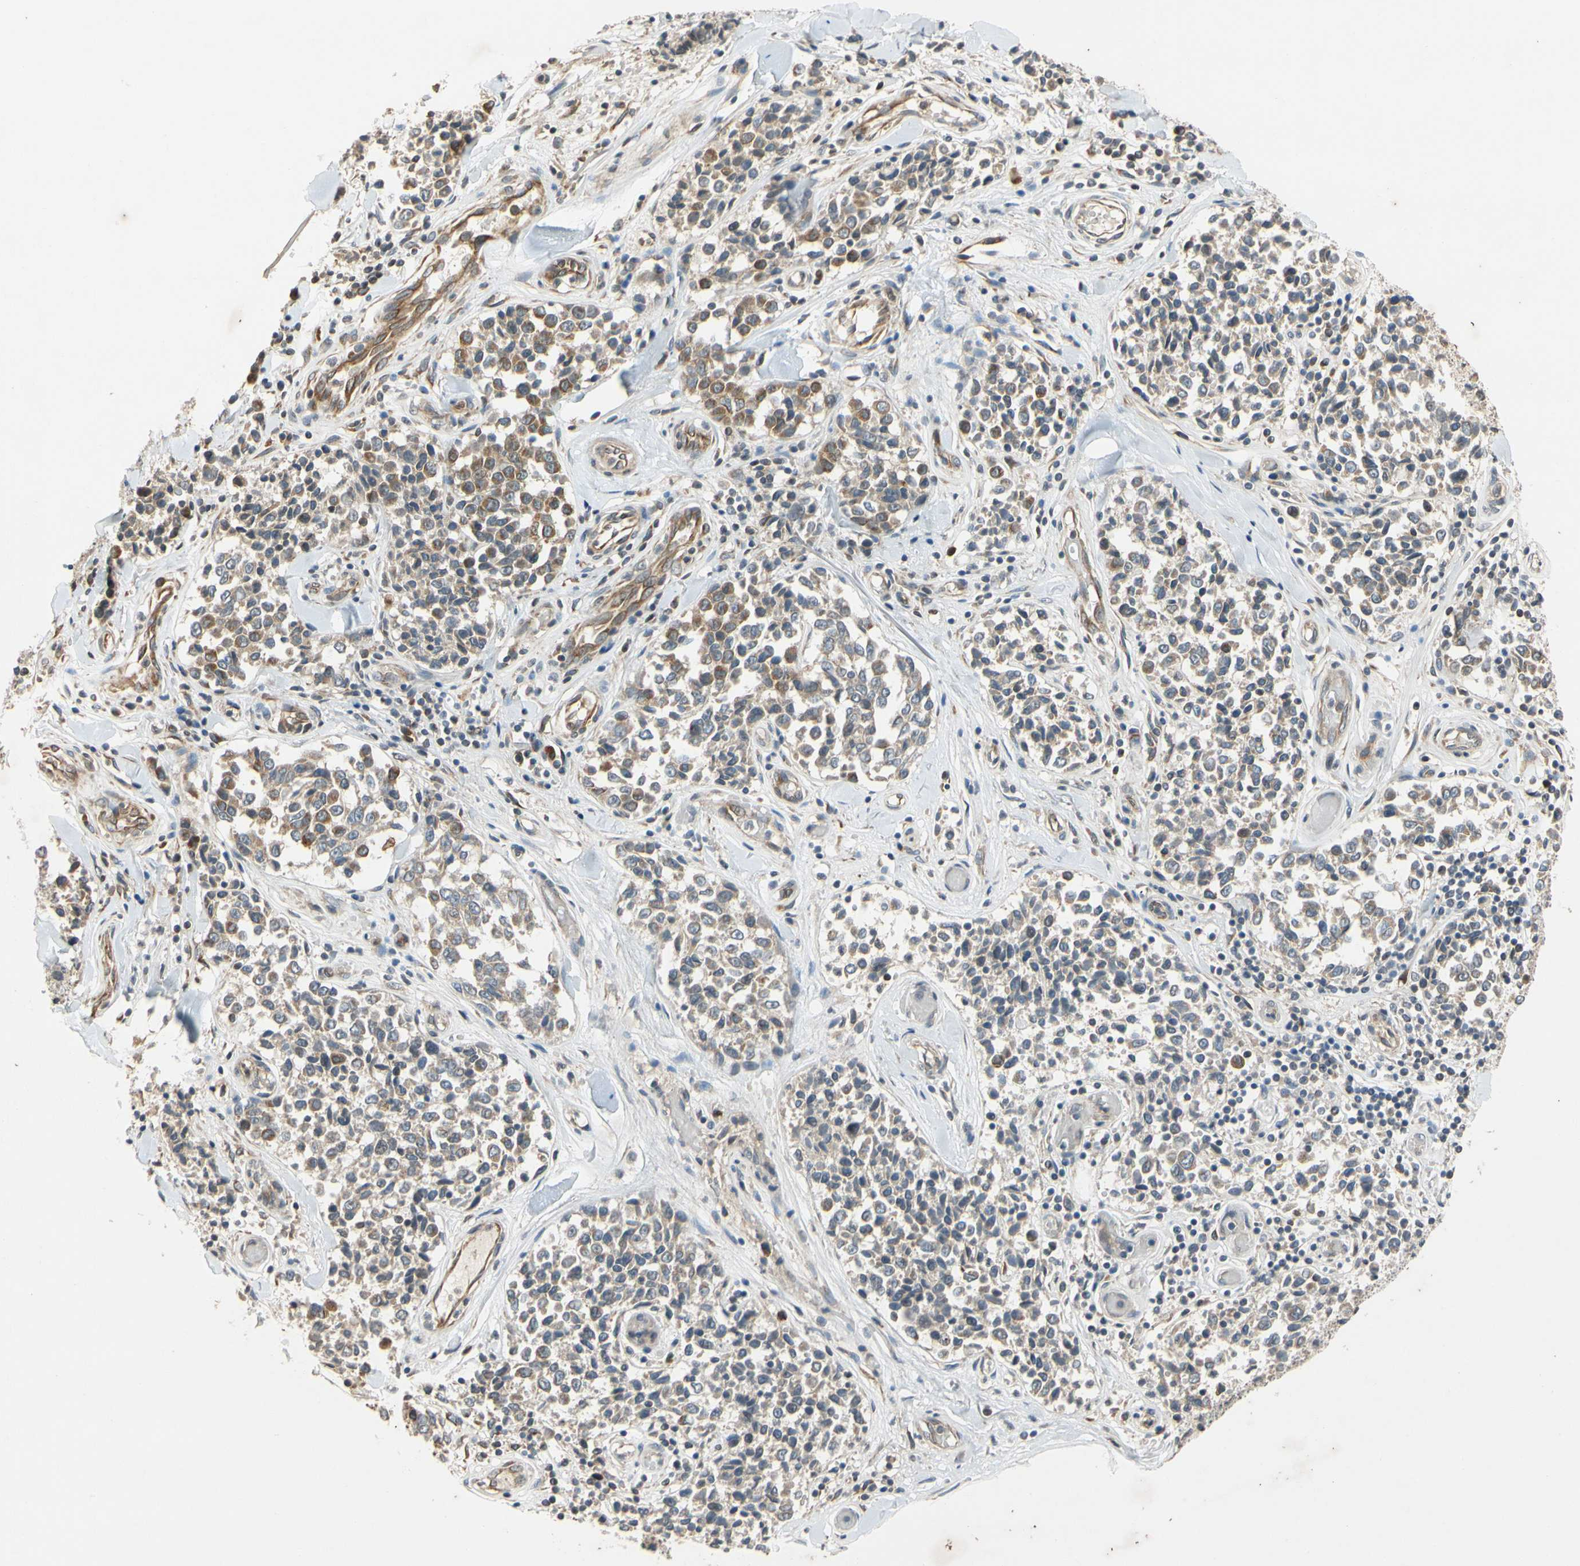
{"staining": {"intensity": "moderate", "quantity": ">75%", "location": "cytoplasmic/membranous"}, "tissue": "melanoma", "cell_type": "Tumor cells", "image_type": "cancer", "snomed": [{"axis": "morphology", "description": "Malignant melanoma, NOS"}, {"axis": "topography", "description": "Skin"}], "caption": "A brown stain shows moderate cytoplasmic/membranous expression of a protein in malignant melanoma tumor cells.", "gene": "ATP2C1", "patient": {"sex": "female", "age": 64}}